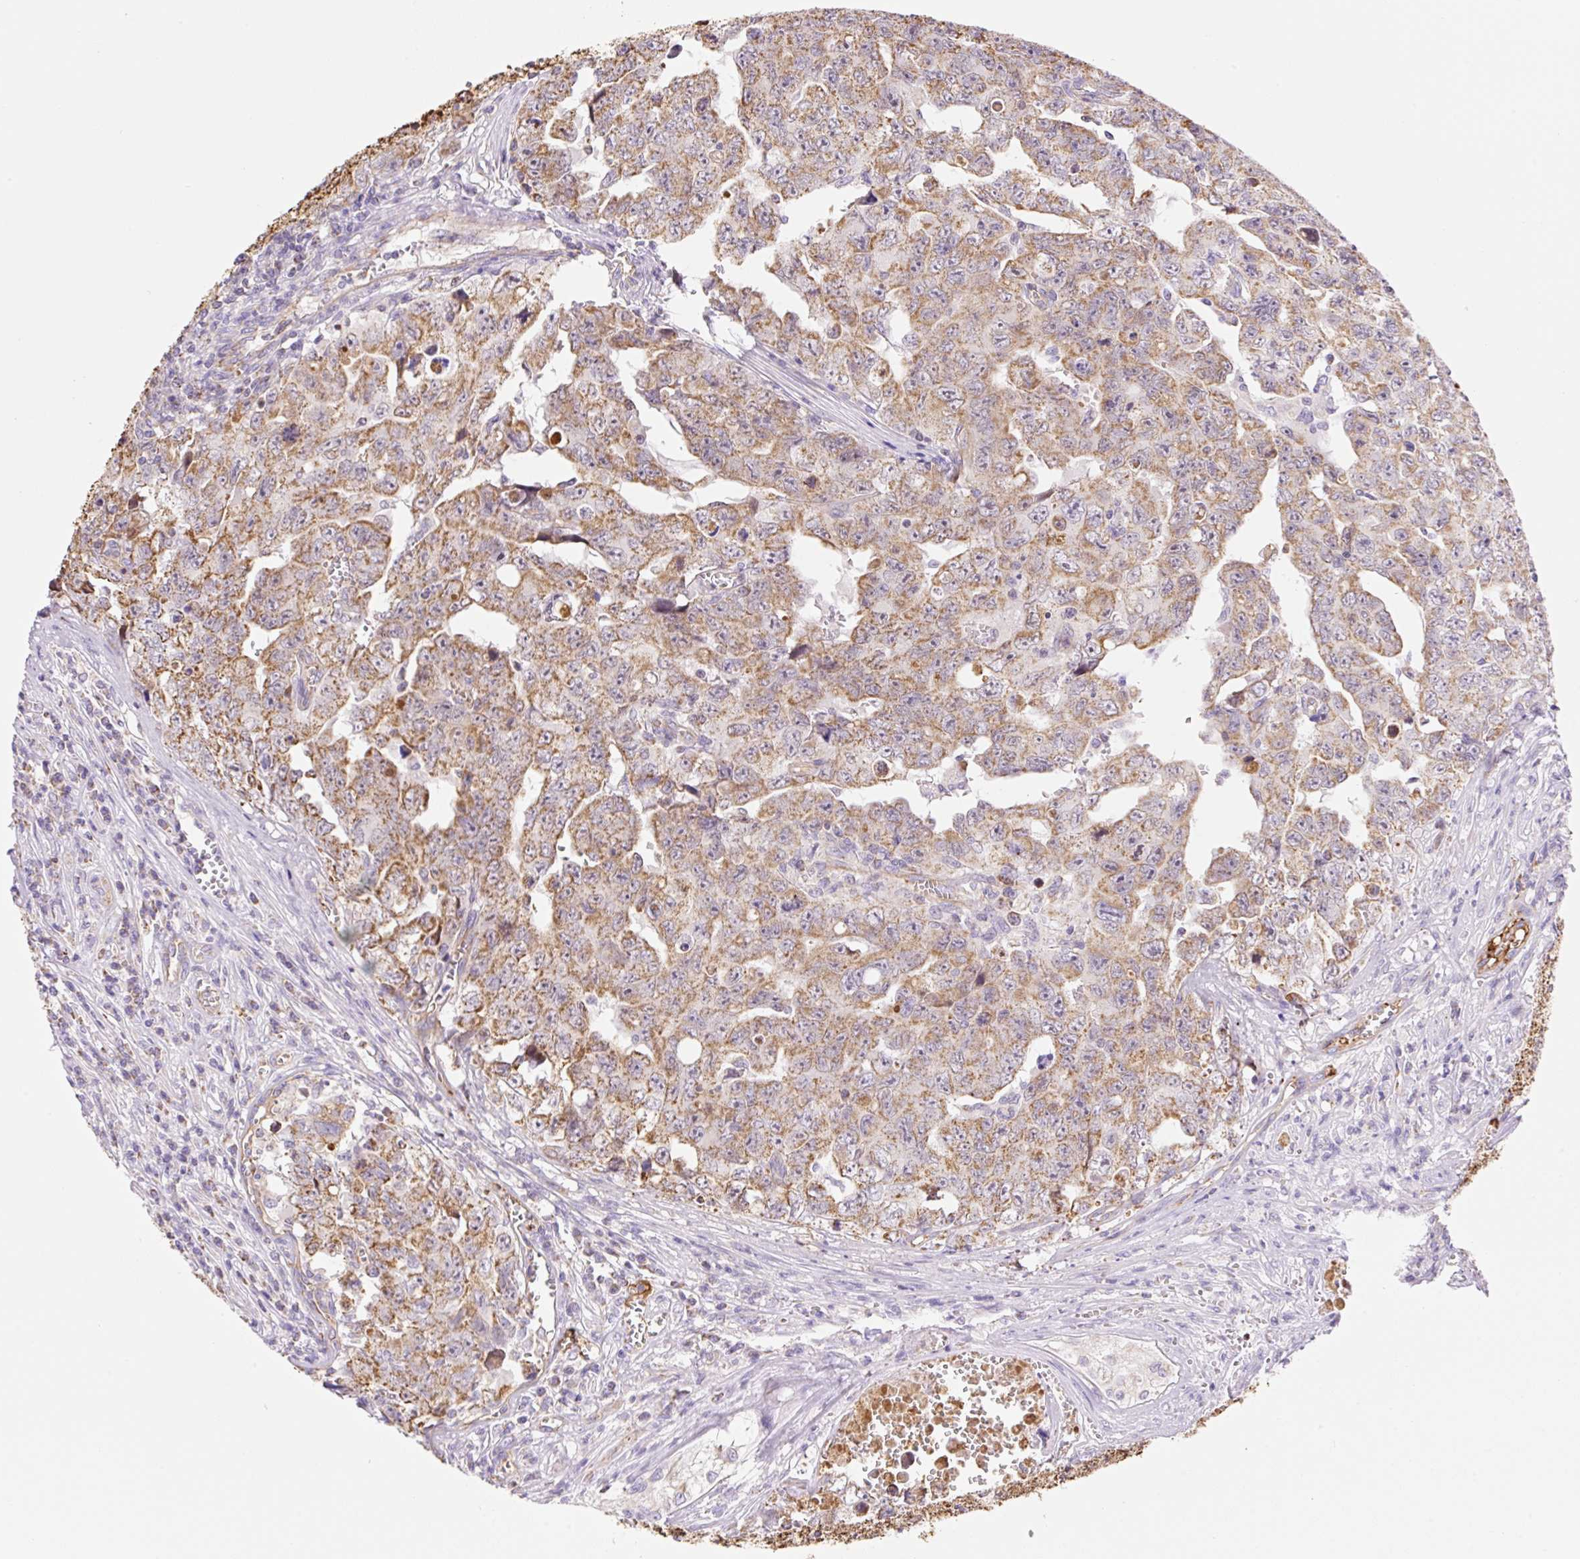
{"staining": {"intensity": "moderate", "quantity": ">75%", "location": "cytoplasmic/membranous"}, "tissue": "testis cancer", "cell_type": "Tumor cells", "image_type": "cancer", "snomed": [{"axis": "morphology", "description": "Carcinoma, Embryonal, NOS"}, {"axis": "topography", "description": "Testis"}], "caption": "The image shows immunohistochemical staining of testis embryonal carcinoma. There is moderate cytoplasmic/membranous staining is seen in about >75% of tumor cells.", "gene": "ESAM", "patient": {"sex": "male", "age": 24}}